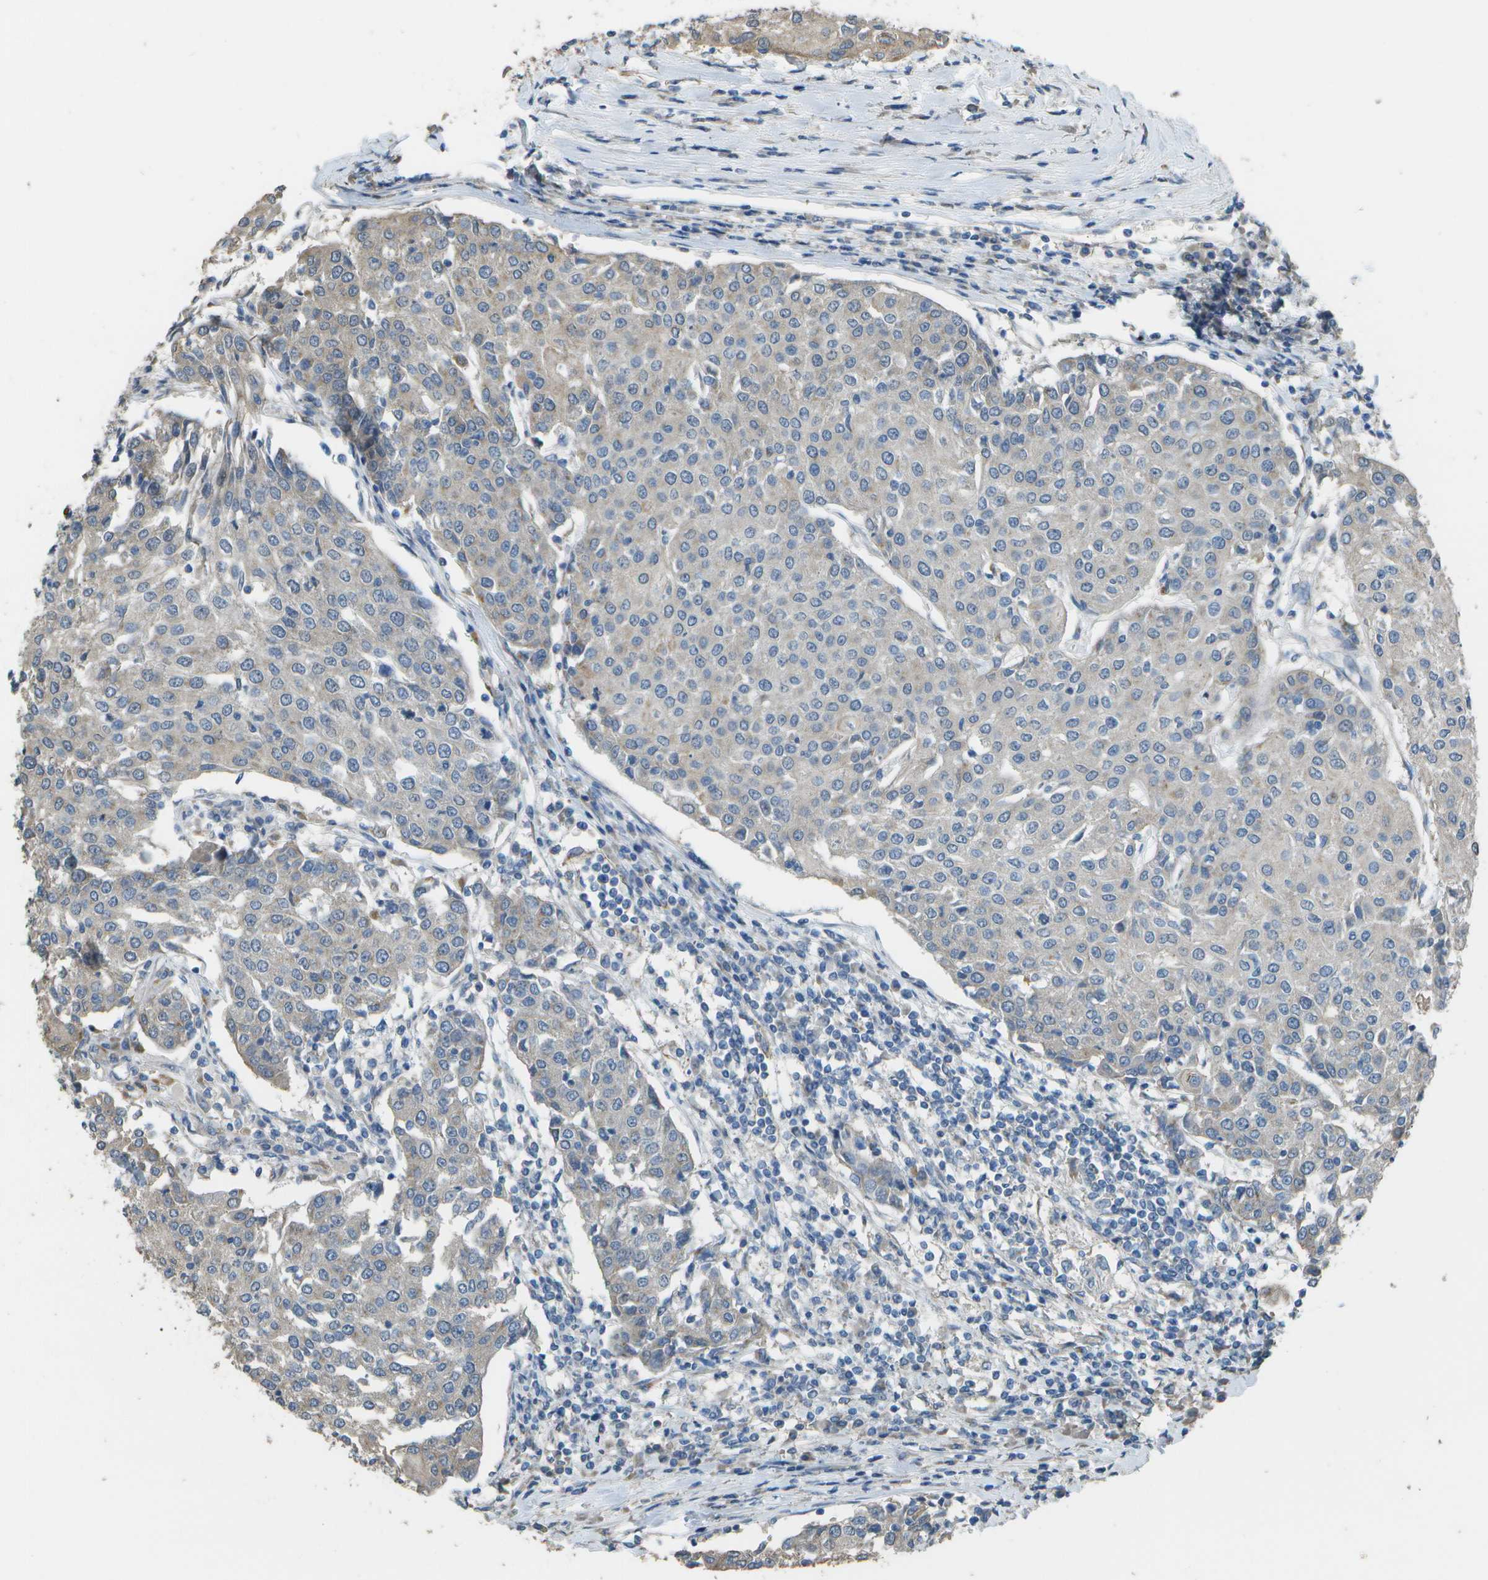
{"staining": {"intensity": "negative", "quantity": "none", "location": "none"}, "tissue": "urothelial cancer", "cell_type": "Tumor cells", "image_type": "cancer", "snomed": [{"axis": "morphology", "description": "Urothelial carcinoma, High grade"}, {"axis": "topography", "description": "Urinary bladder"}], "caption": "High magnification brightfield microscopy of urothelial cancer stained with DAB (3,3'-diaminobenzidine) (brown) and counterstained with hematoxylin (blue): tumor cells show no significant expression.", "gene": "CLNS1A", "patient": {"sex": "female", "age": 85}}